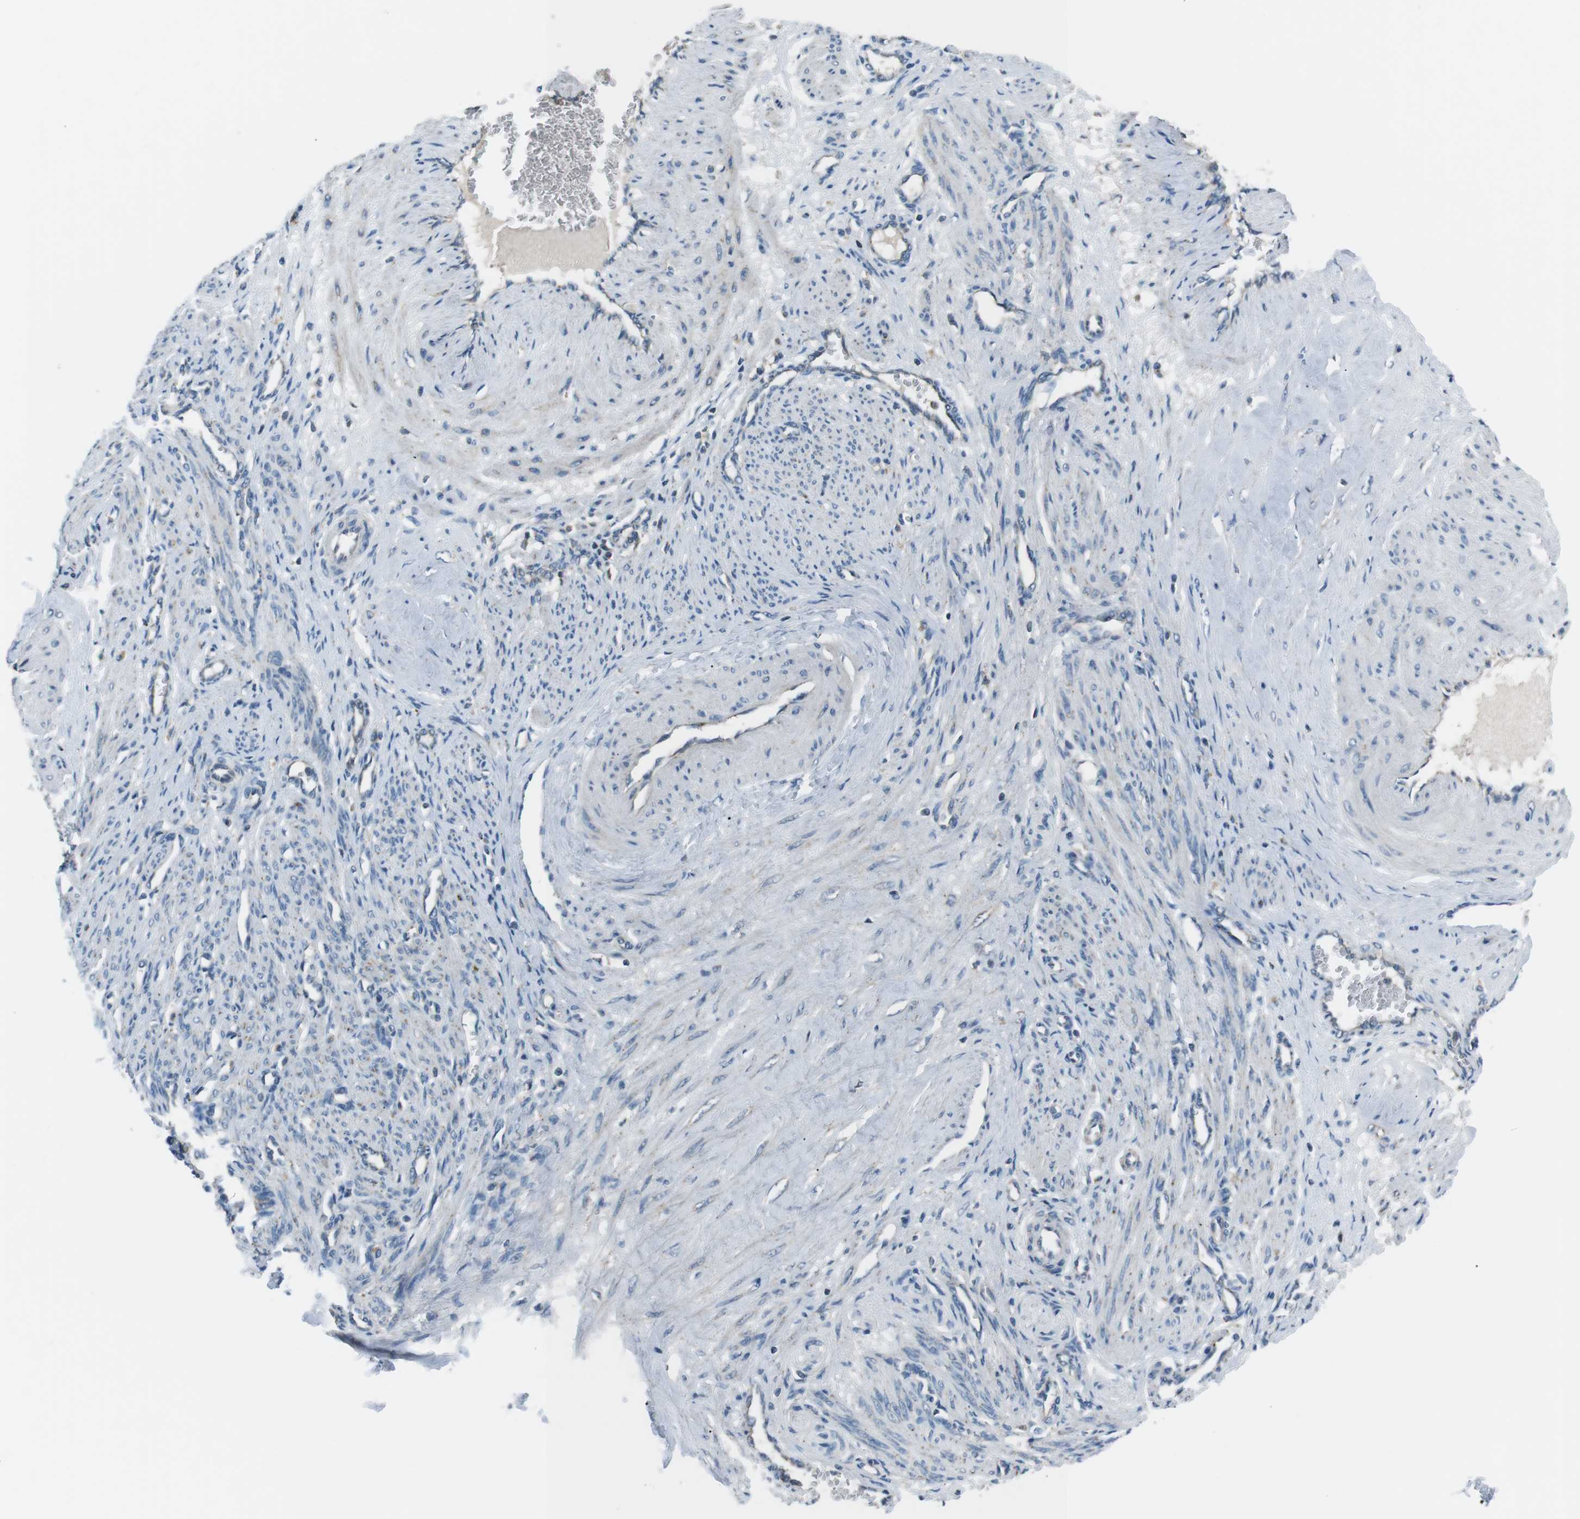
{"staining": {"intensity": "negative", "quantity": "none", "location": "none"}, "tissue": "smooth muscle", "cell_type": "Smooth muscle cells", "image_type": "normal", "snomed": [{"axis": "morphology", "description": "Normal tissue, NOS"}, {"axis": "topography", "description": "Endometrium"}], "caption": "Immunohistochemistry histopathology image of benign smooth muscle: human smooth muscle stained with DAB (3,3'-diaminobenzidine) displays no significant protein expression in smooth muscle cells.", "gene": "FAM3B", "patient": {"sex": "female", "age": 33}}